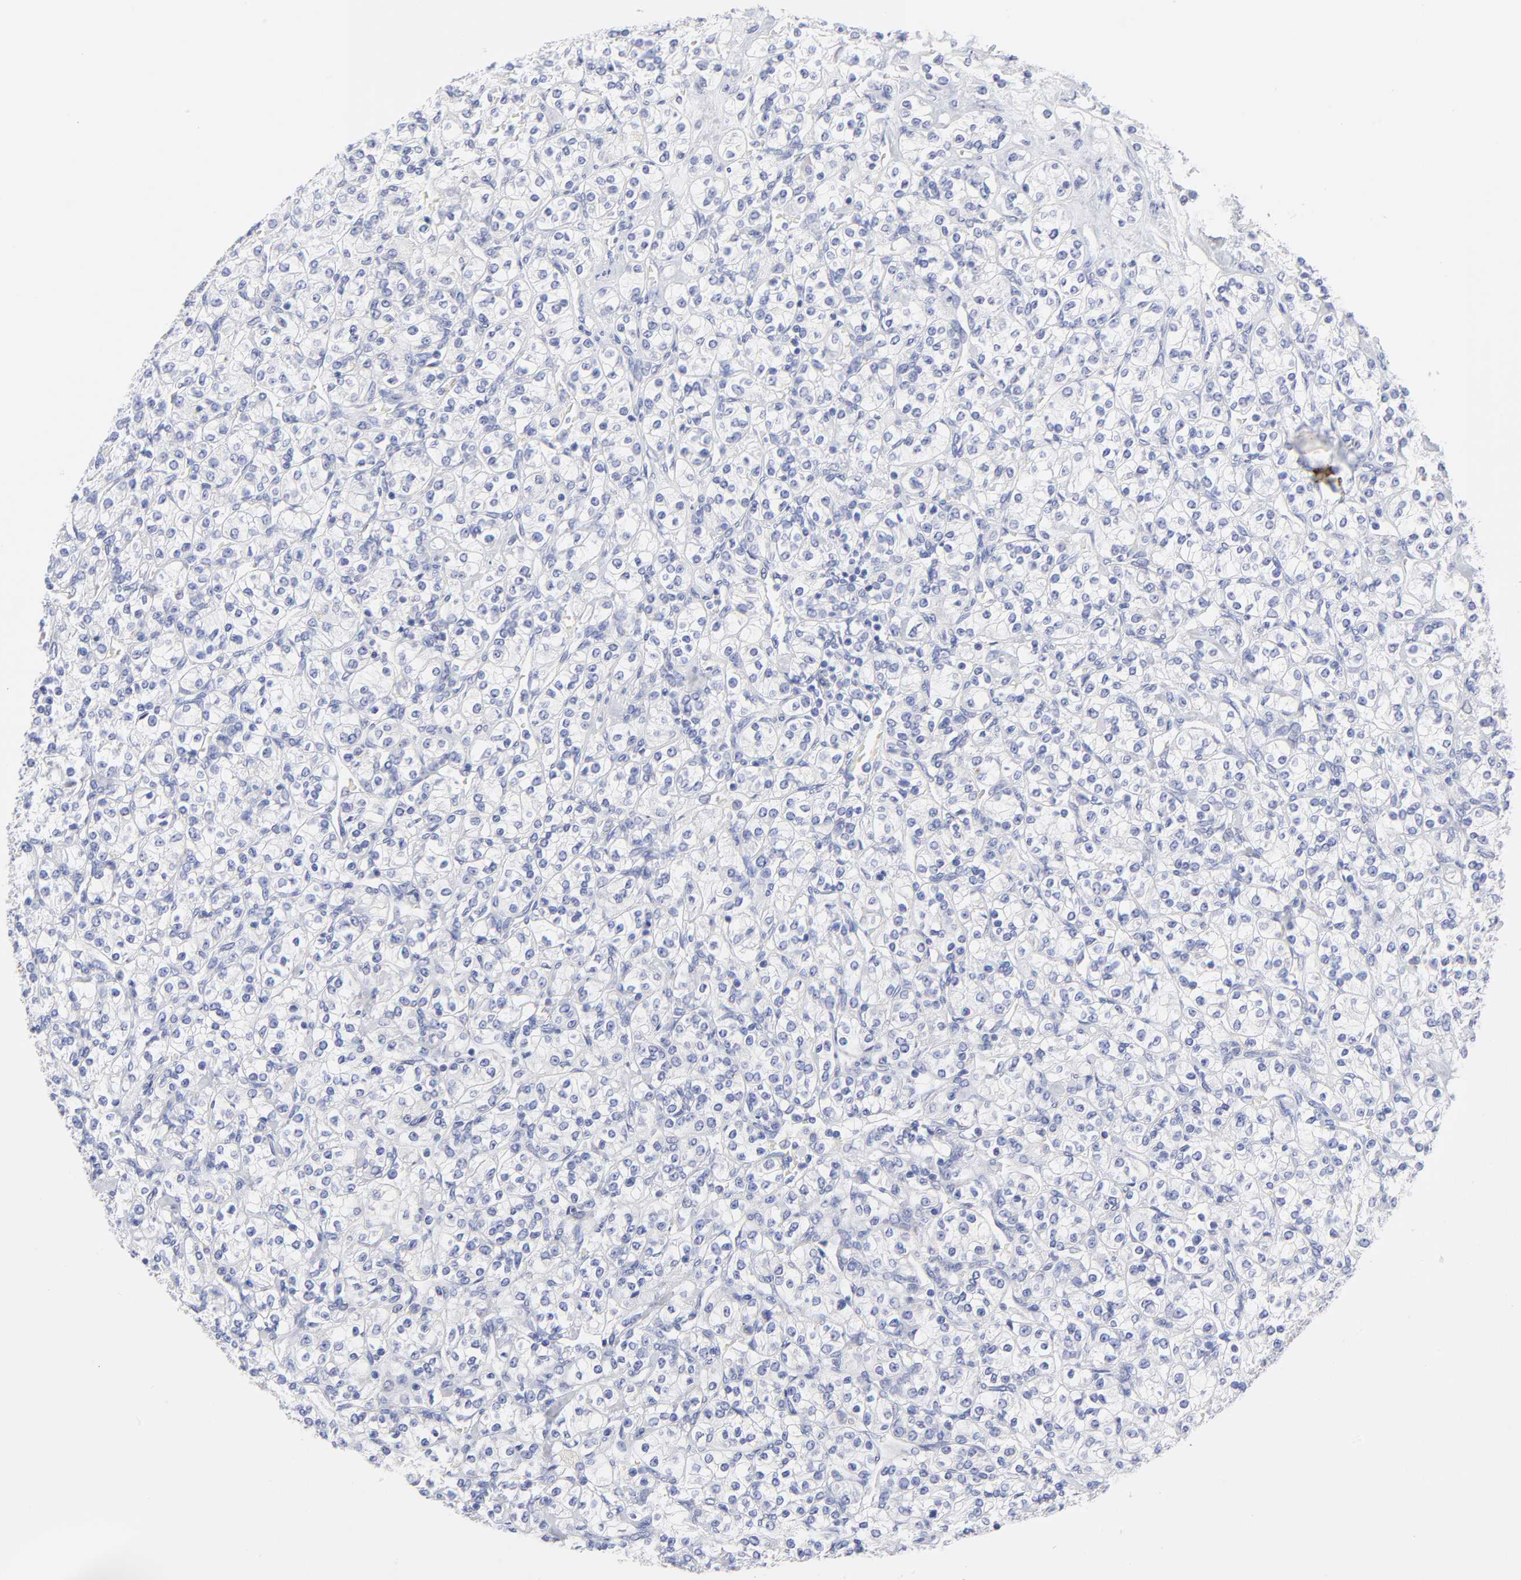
{"staining": {"intensity": "negative", "quantity": "none", "location": "none"}, "tissue": "renal cancer", "cell_type": "Tumor cells", "image_type": "cancer", "snomed": [{"axis": "morphology", "description": "Adenocarcinoma, NOS"}, {"axis": "topography", "description": "Kidney"}], "caption": "Tumor cells are negative for protein expression in human renal adenocarcinoma.", "gene": "DUSP9", "patient": {"sex": "male", "age": 77}}